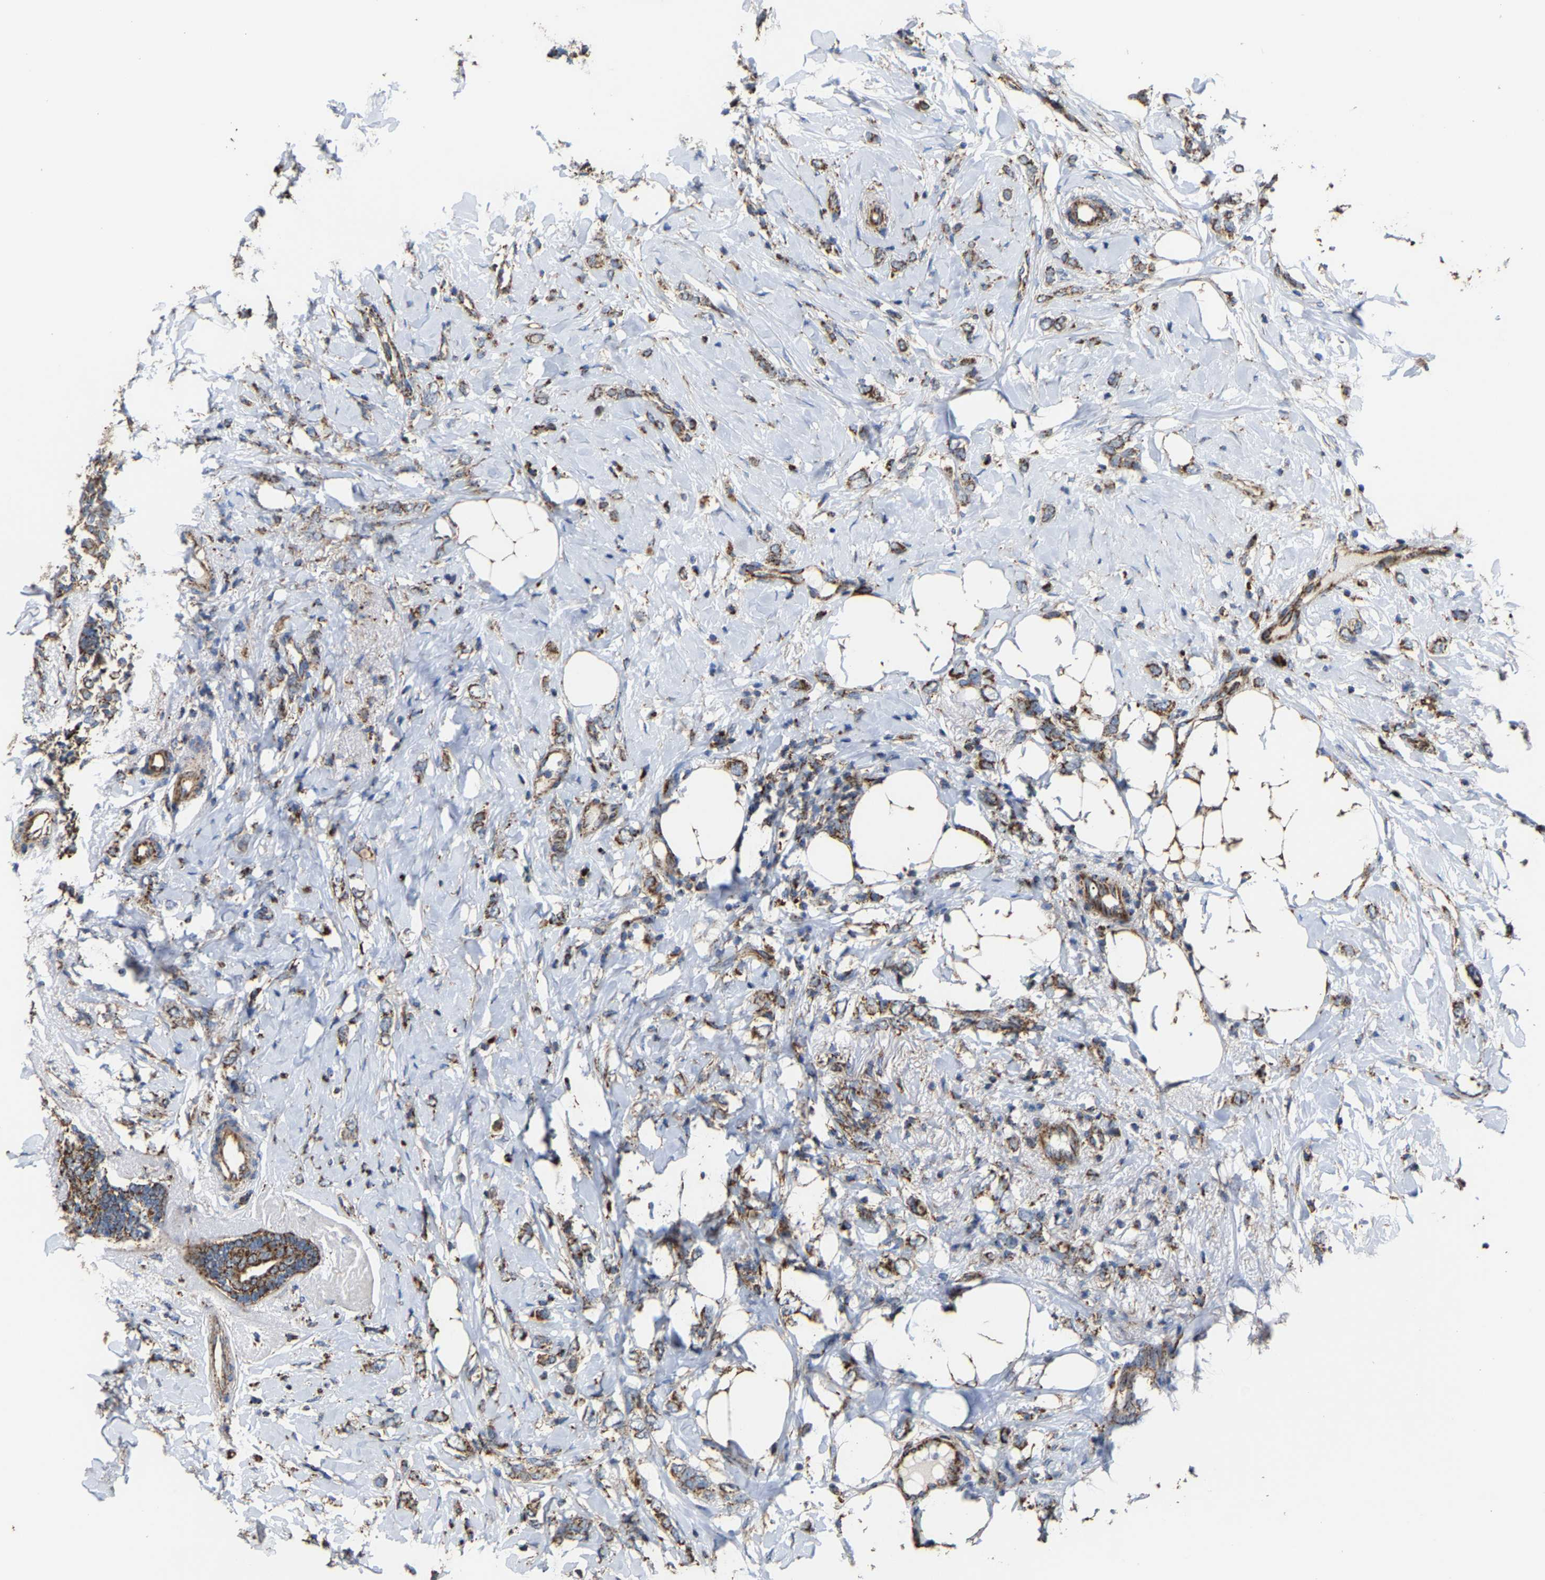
{"staining": {"intensity": "moderate", "quantity": ">75%", "location": "cytoplasmic/membranous"}, "tissue": "breast cancer", "cell_type": "Tumor cells", "image_type": "cancer", "snomed": [{"axis": "morphology", "description": "Normal tissue, NOS"}, {"axis": "morphology", "description": "Lobular carcinoma"}, {"axis": "topography", "description": "Breast"}], "caption": "Human breast cancer (lobular carcinoma) stained with a protein marker displays moderate staining in tumor cells.", "gene": "NDUFV3", "patient": {"sex": "female", "age": 47}}